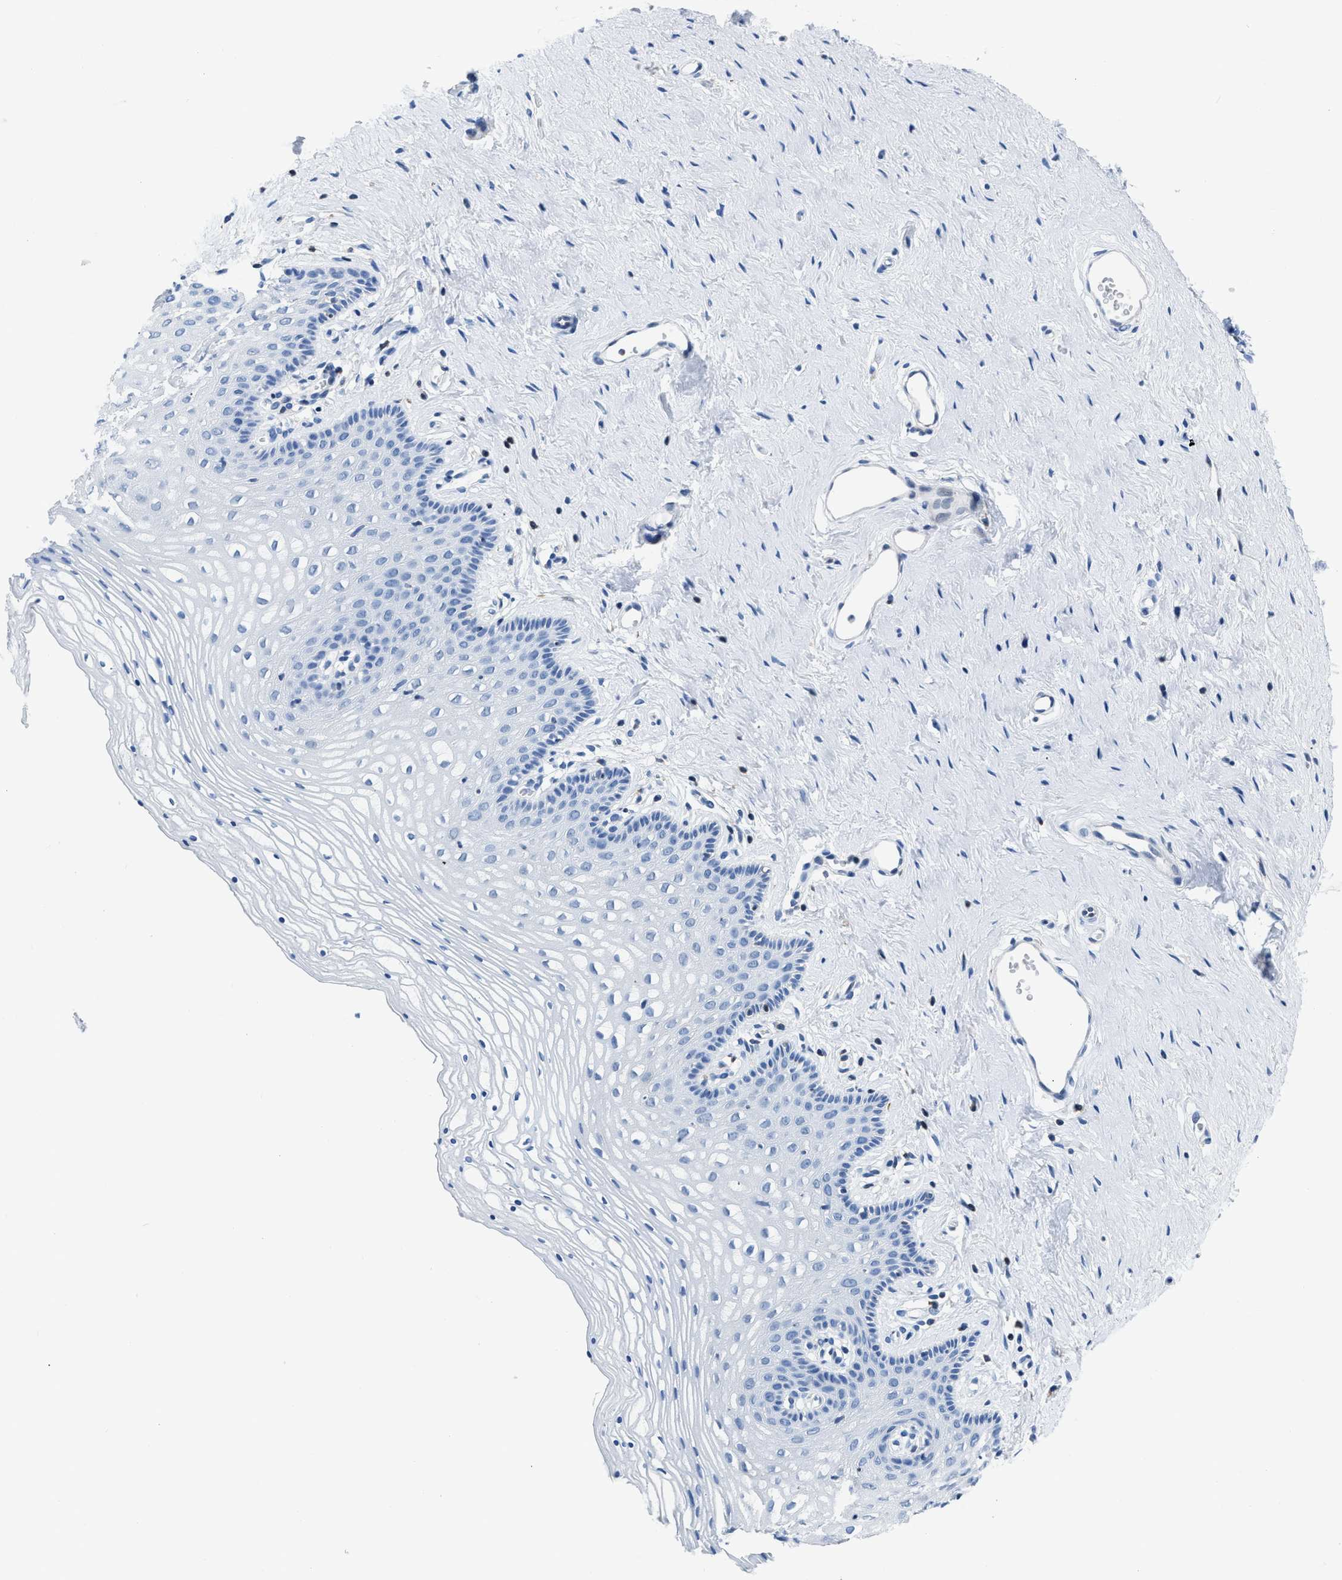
{"staining": {"intensity": "negative", "quantity": "none", "location": "none"}, "tissue": "vagina", "cell_type": "Squamous epithelial cells", "image_type": "normal", "snomed": [{"axis": "morphology", "description": "Normal tissue, NOS"}, {"axis": "topography", "description": "Vagina"}], "caption": "The image reveals no staining of squamous epithelial cells in unremarkable vagina. The staining is performed using DAB brown chromogen with nuclei counter-stained in using hematoxylin.", "gene": "NFATC2", "patient": {"sex": "female", "age": 32}}